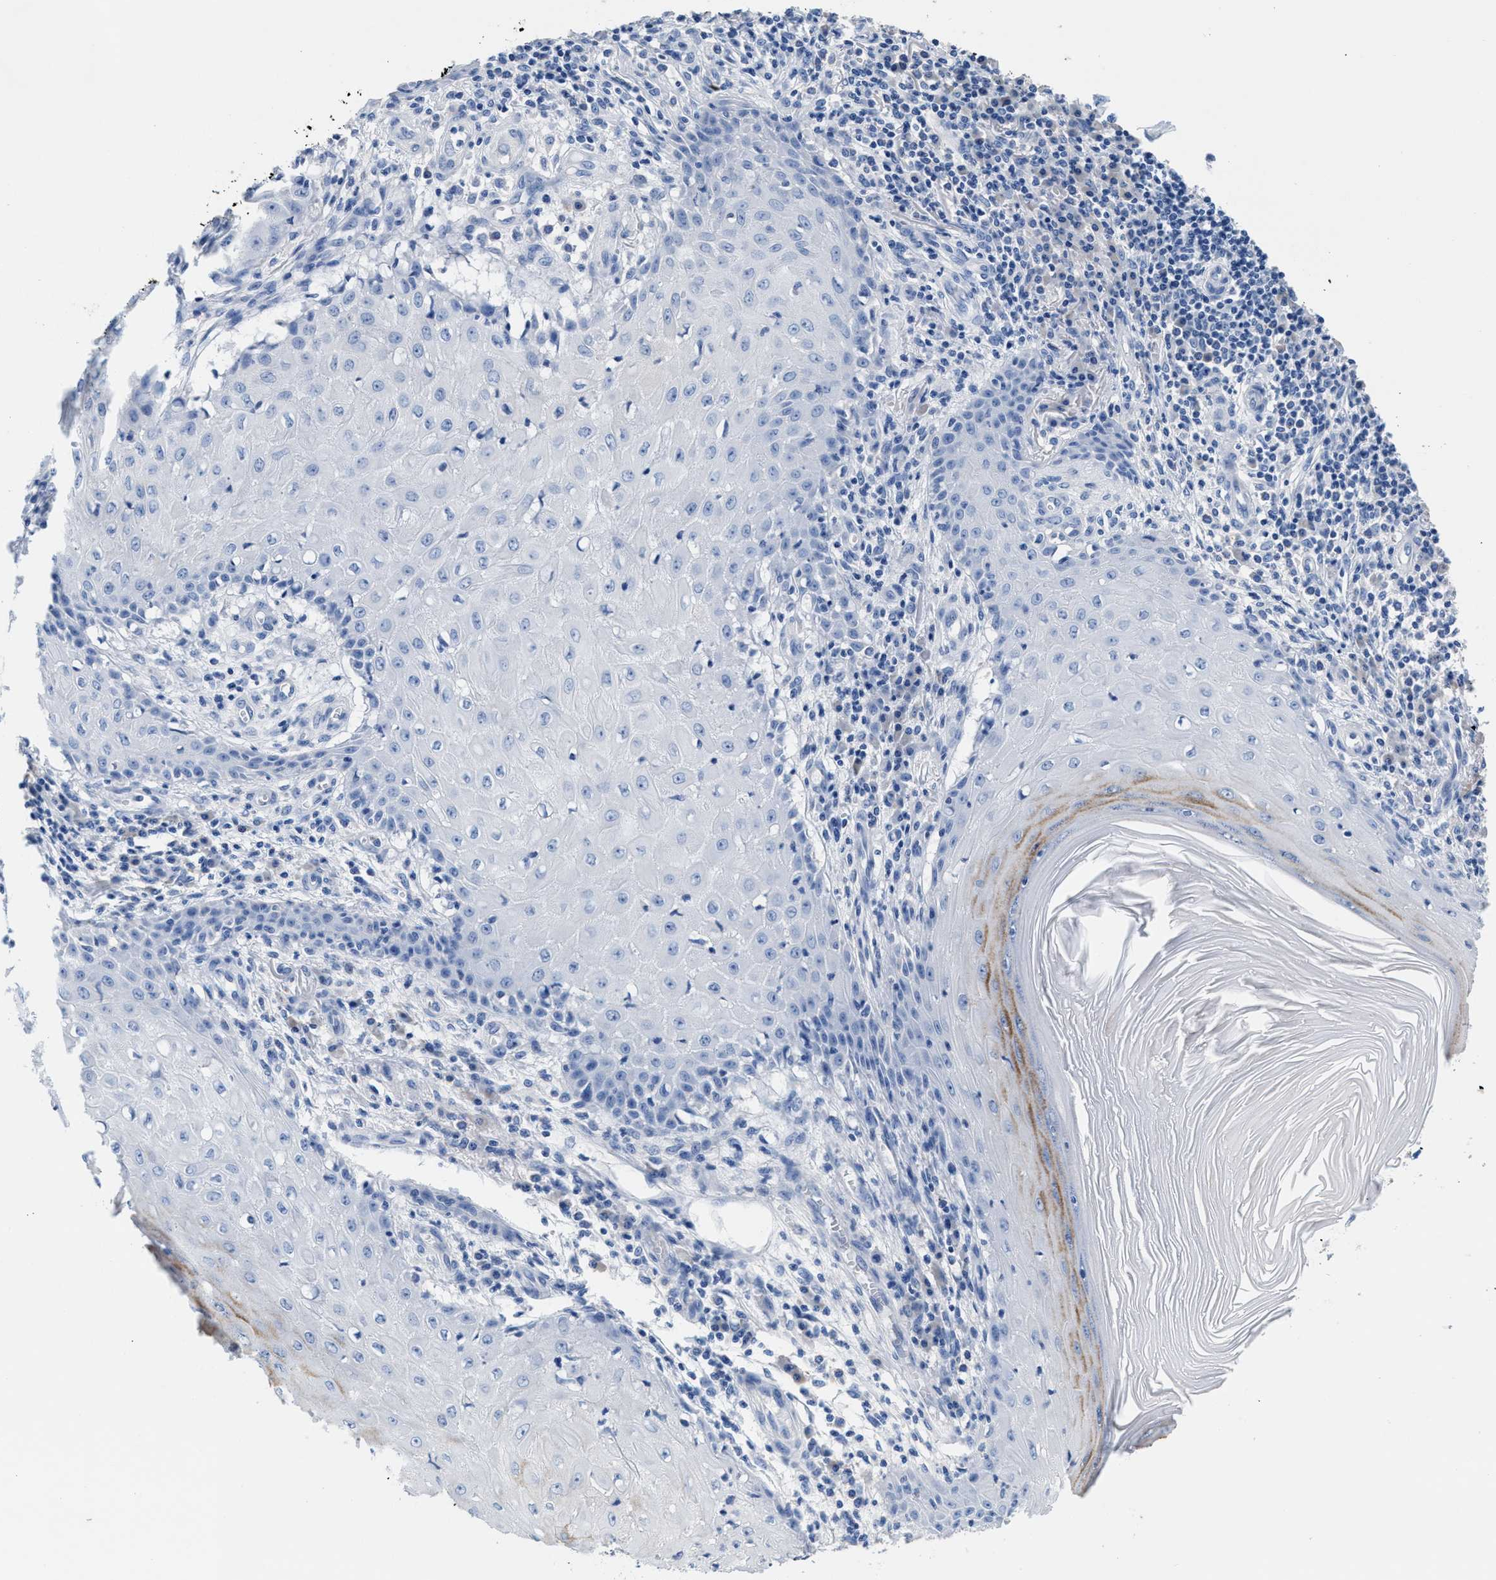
{"staining": {"intensity": "negative", "quantity": "none", "location": "none"}, "tissue": "skin cancer", "cell_type": "Tumor cells", "image_type": "cancer", "snomed": [{"axis": "morphology", "description": "Squamous cell carcinoma, NOS"}, {"axis": "topography", "description": "Skin"}], "caption": "Histopathology image shows no significant protein positivity in tumor cells of squamous cell carcinoma (skin). (Brightfield microscopy of DAB immunohistochemistry (IHC) at high magnification).", "gene": "SLFN13", "patient": {"sex": "female", "age": 73}}